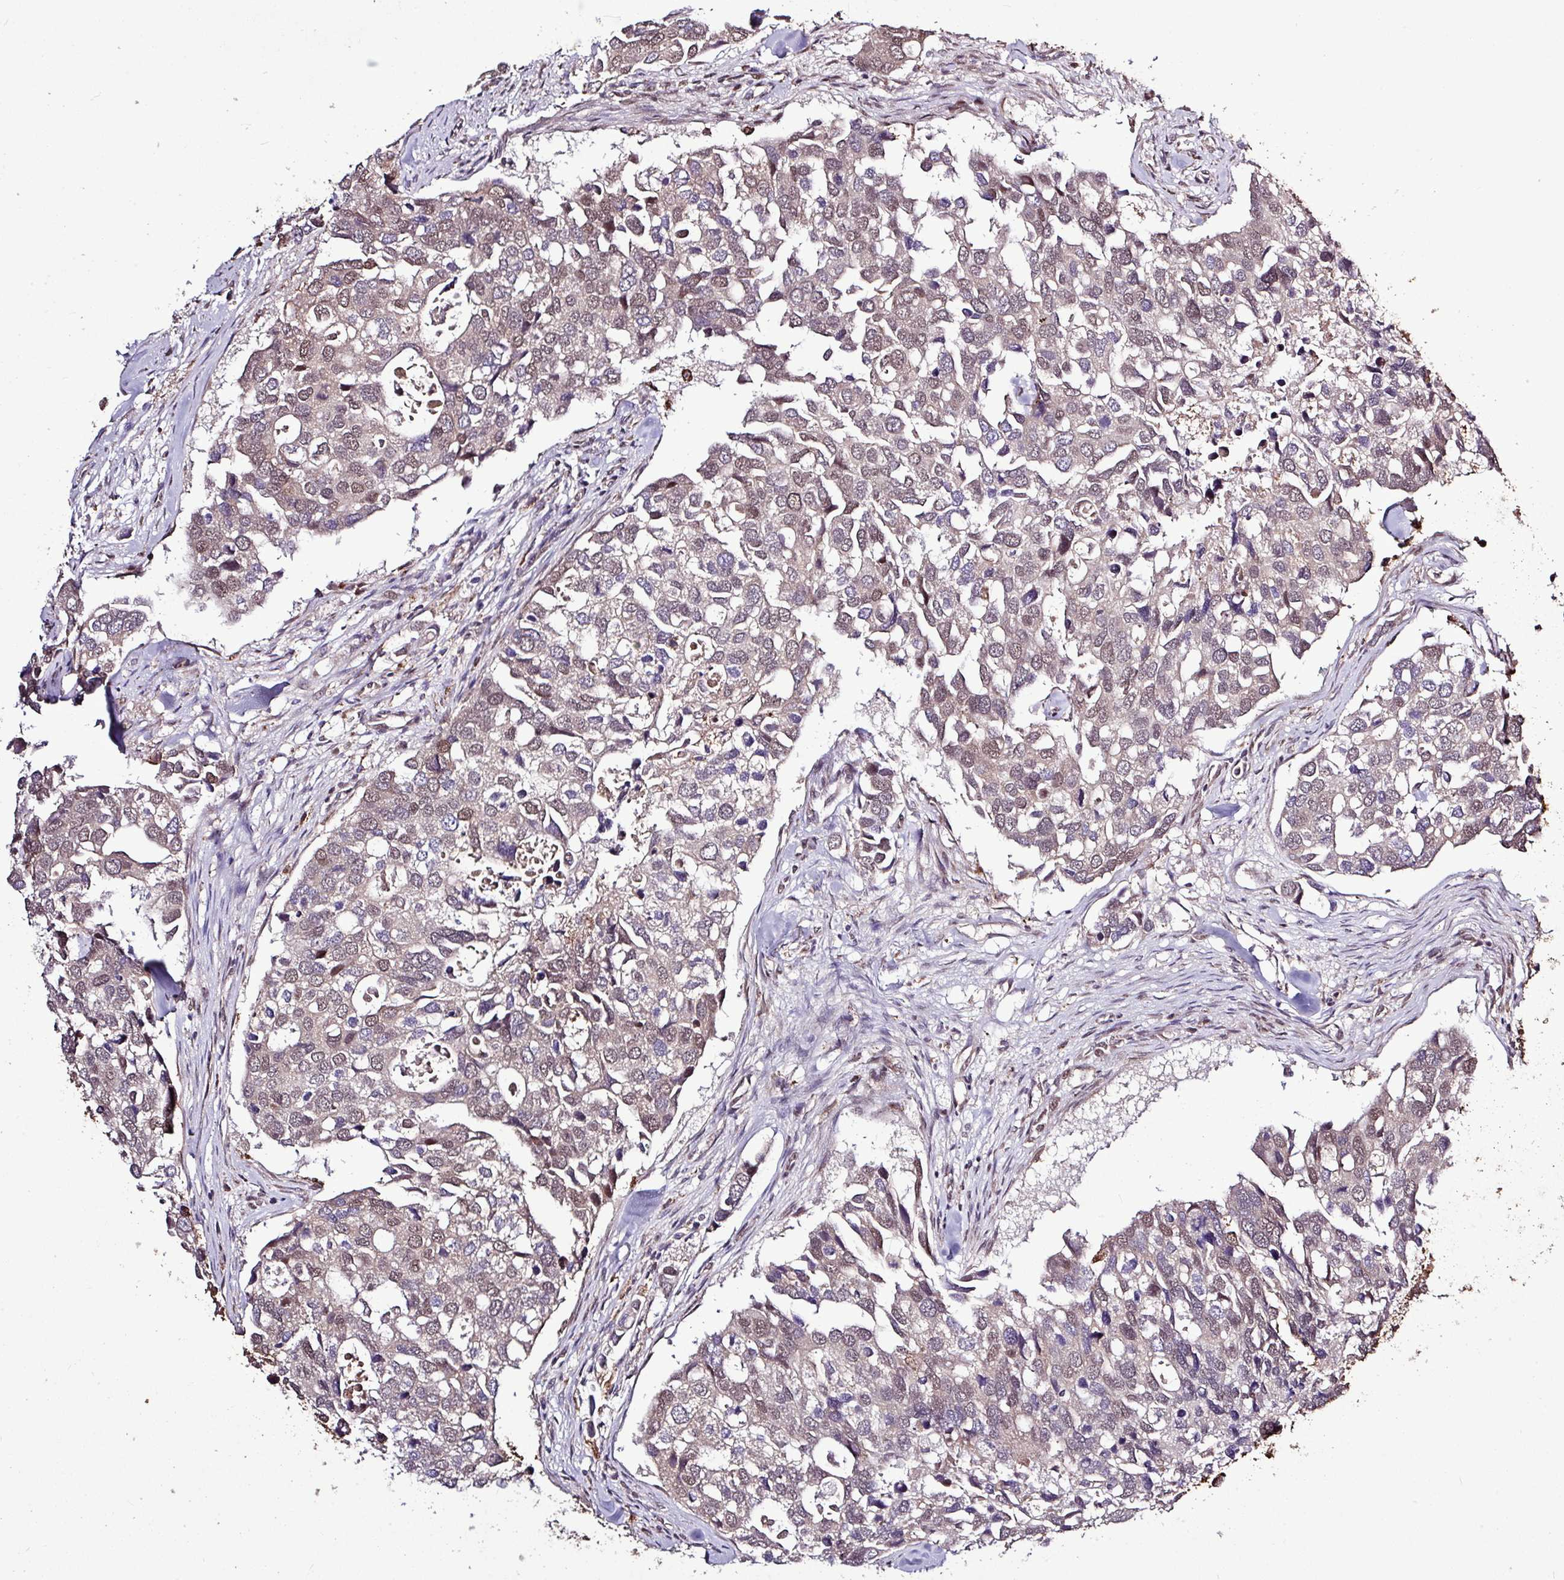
{"staining": {"intensity": "moderate", "quantity": "25%-75%", "location": "cytoplasmic/membranous,nuclear"}, "tissue": "breast cancer", "cell_type": "Tumor cells", "image_type": "cancer", "snomed": [{"axis": "morphology", "description": "Duct carcinoma"}, {"axis": "topography", "description": "Breast"}], "caption": "DAB (3,3'-diaminobenzidine) immunohistochemical staining of breast invasive ductal carcinoma displays moderate cytoplasmic/membranous and nuclear protein expression in approximately 25%-75% of tumor cells. (DAB (3,3'-diaminobenzidine) = brown stain, brightfield microscopy at high magnification).", "gene": "SKIC2", "patient": {"sex": "female", "age": 83}}